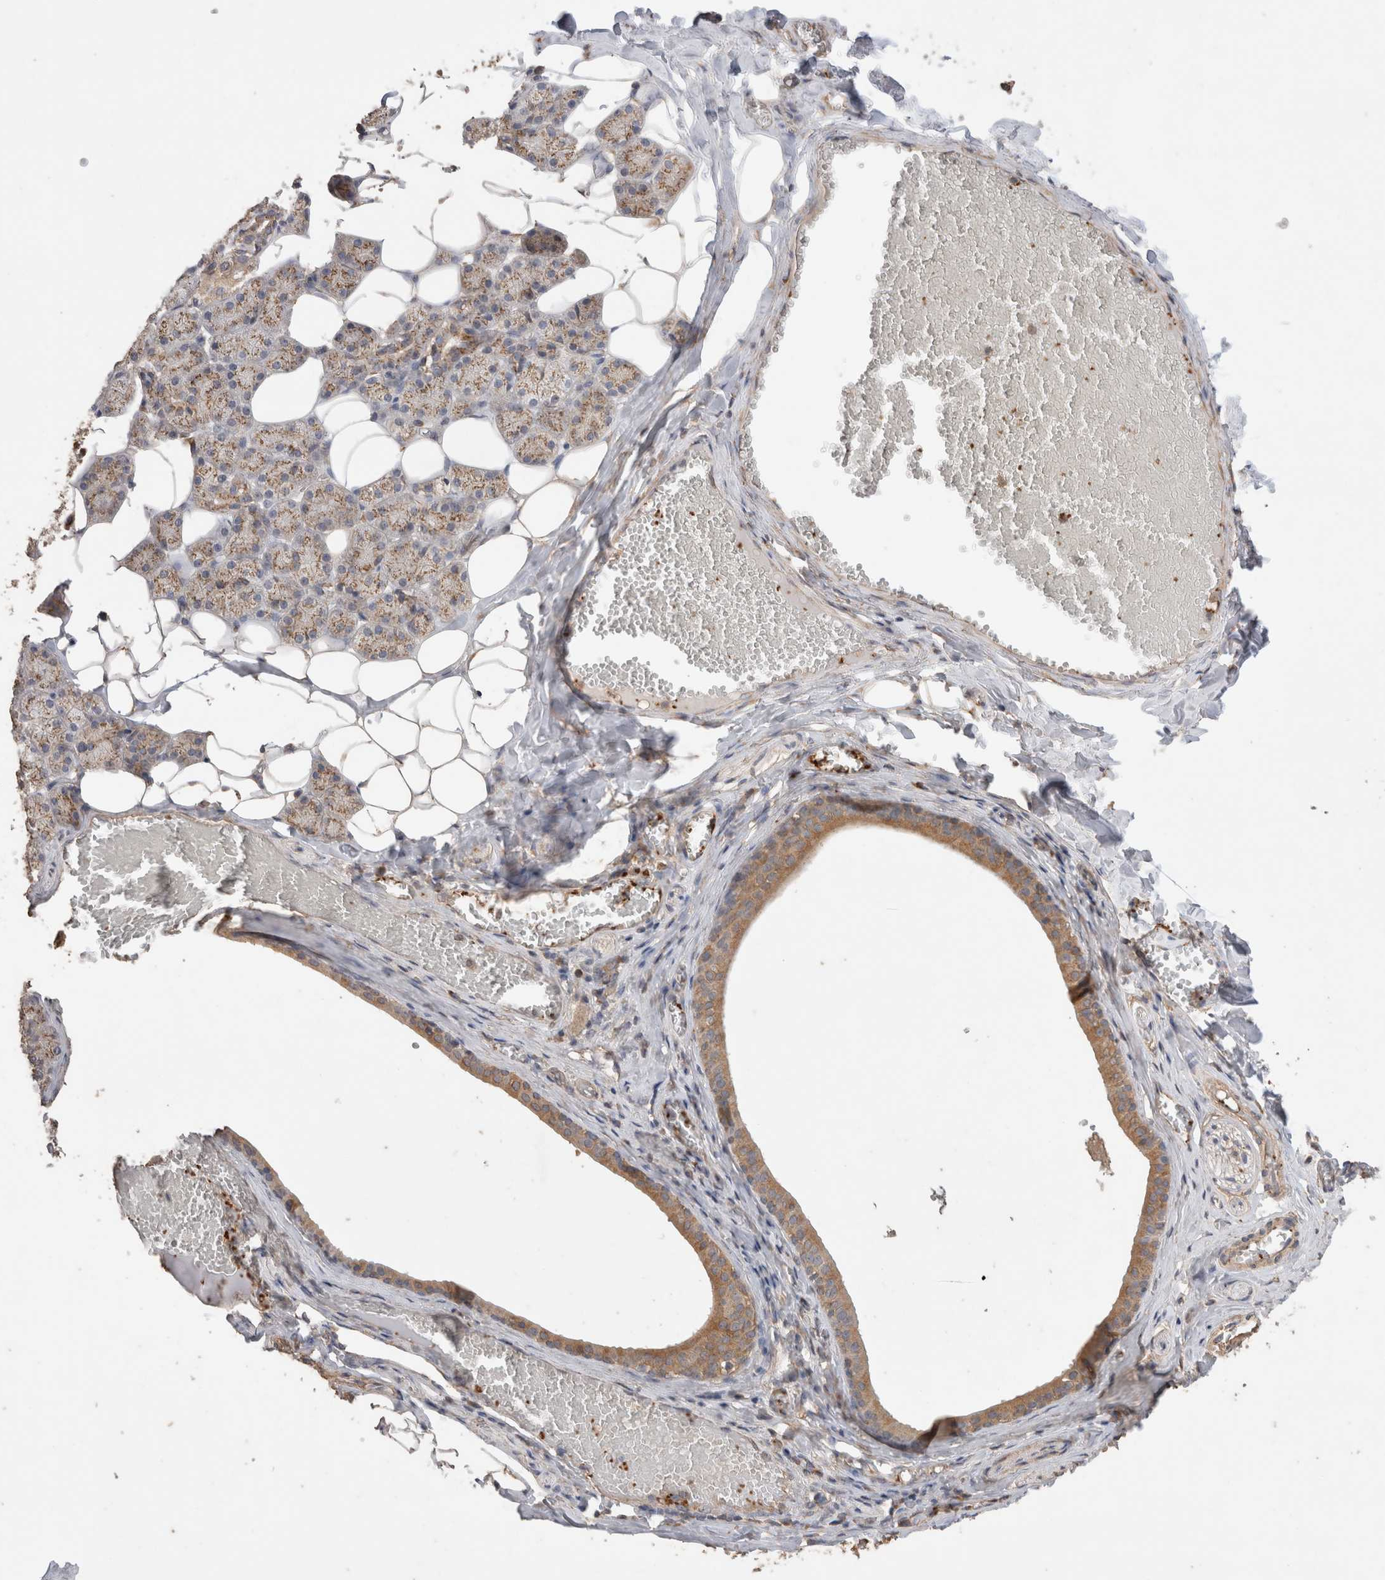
{"staining": {"intensity": "moderate", "quantity": "25%-75%", "location": "cytoplasmic/membranous"}, "tissue": "salivary gland", "cell_type": "Glandular cells", "image_type": "normal", "snomed": [{"axis": "morphology", "description": "Normal tissue, NOS"}, {"axis": "topography", "description": "Salivary gland"}], "caption": "The immunohistochemical stain labels moderate cytoplasmic/membranous positivity in glandular cells of benign salivary gland.", "gene": "SNX31", "patient": {"sex": "female", "age": 33}}